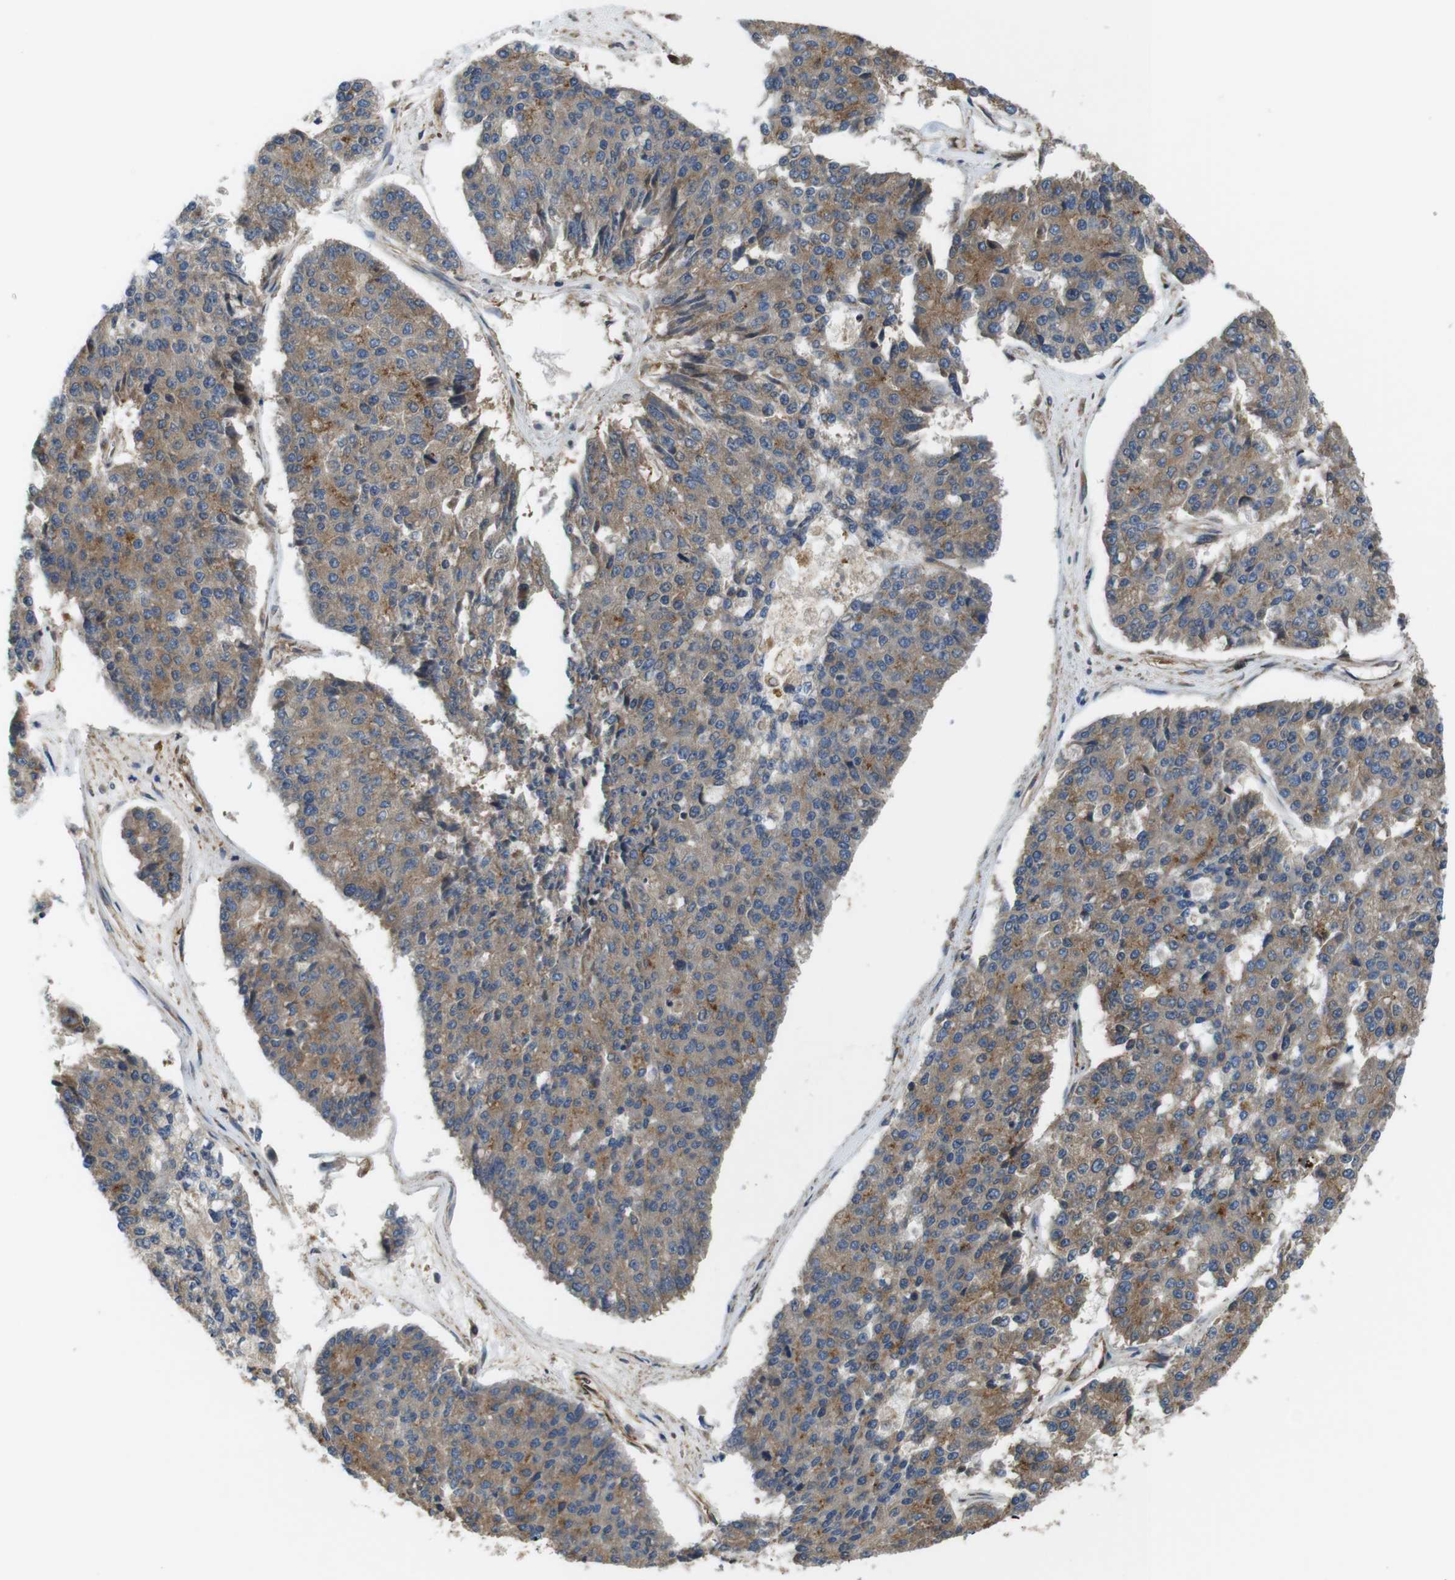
{"staining": {"intensity": "weak", "quantity": ">75%", "location": "cytoplasmic/membranous"}, "tissue": "pancreatic cancer", "cell_type": "Tumor cells", "image_type": "cancer", "snomed": [{"axis": "morphology", "description": "Adenocarcinoma, NOS"}, {"axis": "topography", "description": "Pancreas"}], "caption": "The image demonstrates staining of adenocarcinoma (pancreatic), revealing weak cytoplasmic/membranous protein expression (brown color) within tumor cells. The protein is stained brown, and the nuclei are stained in blue (DAB IHC with brightfield microscopy, high magnification).", "gene": "DCTN1", "patient": {"sex": "male", "age": 50}}